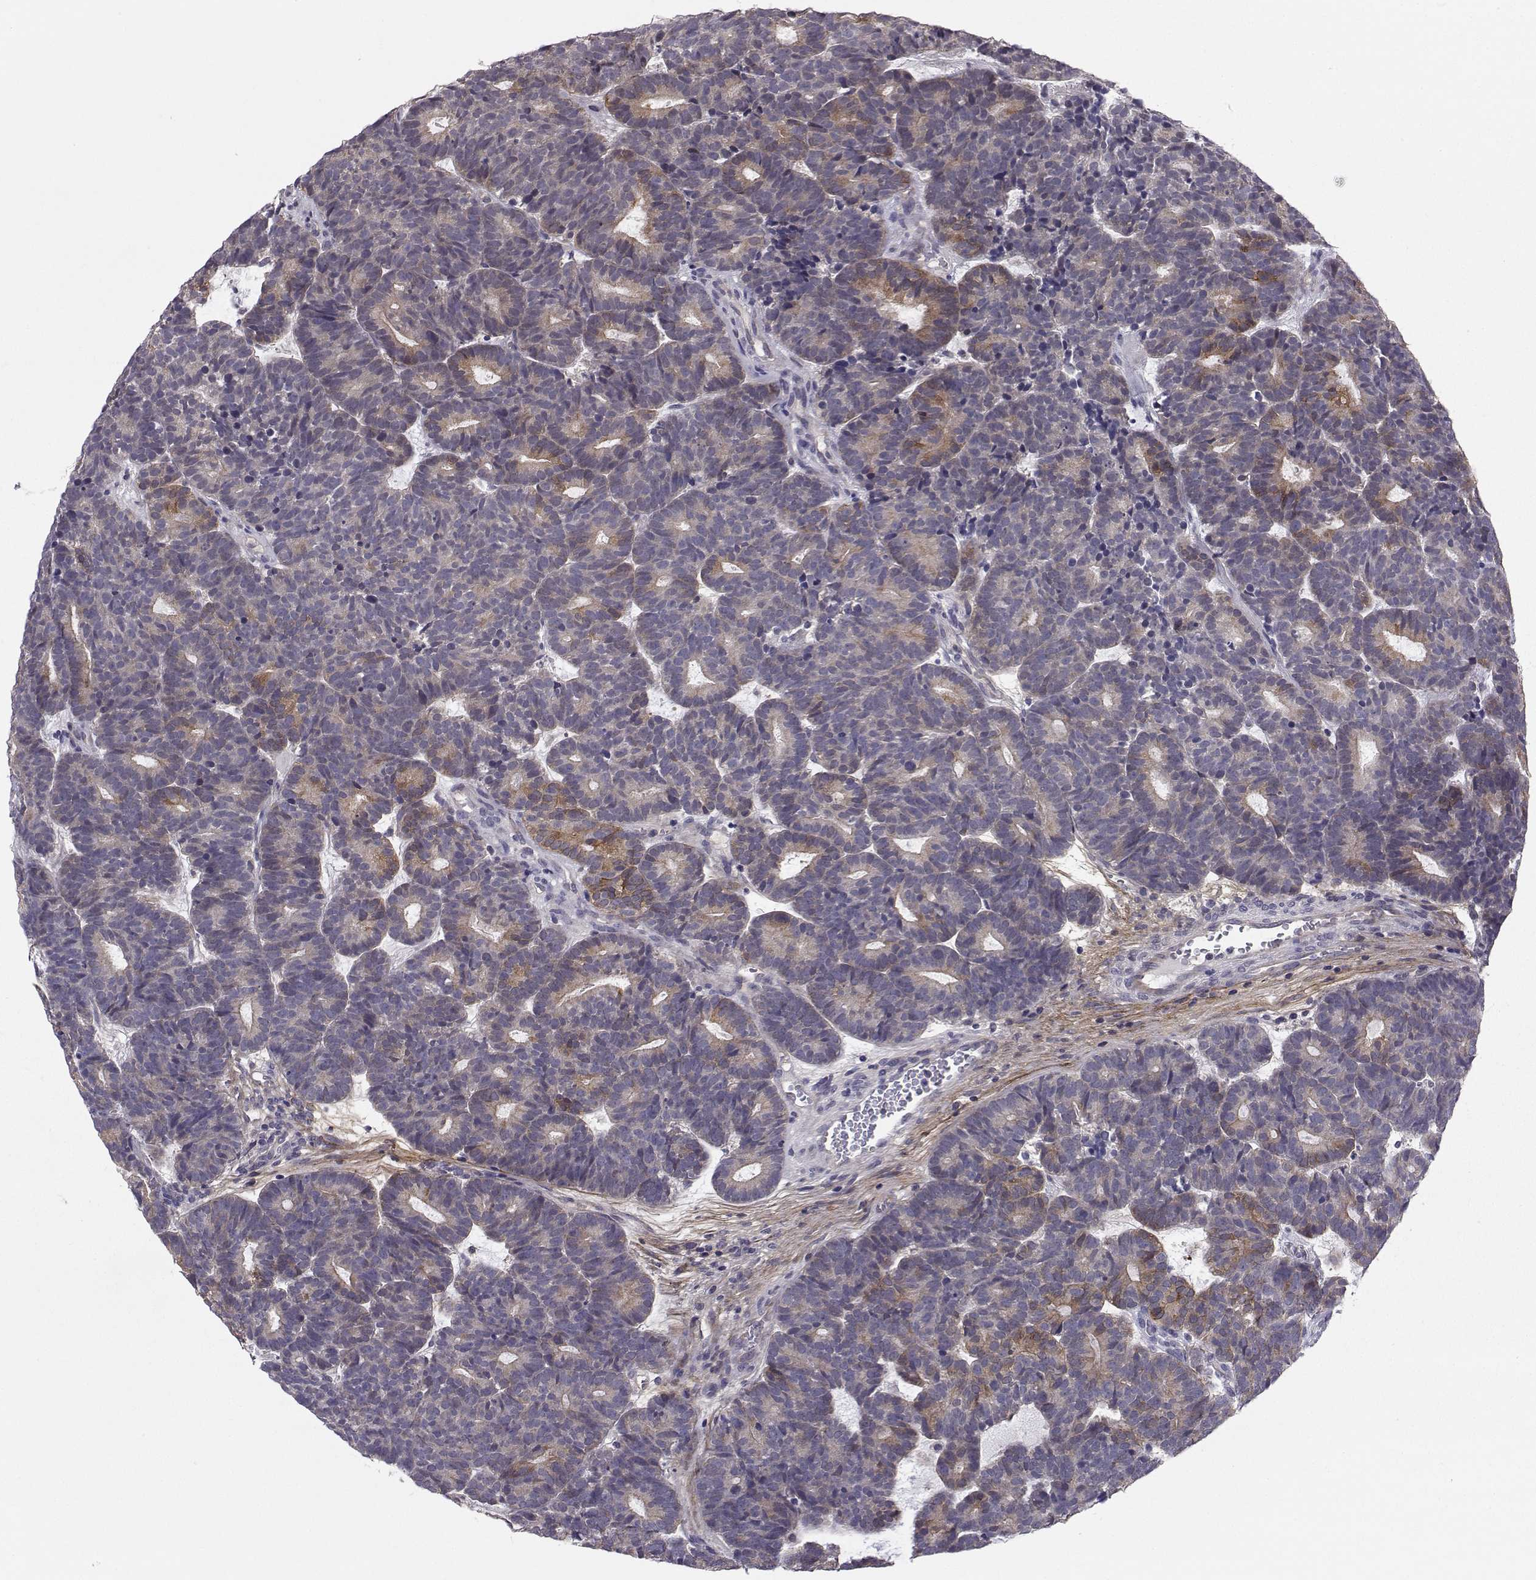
{"staining": {"intensity": "moderate", "quantity": "<25%", "location": "cytoplasmic/membranous"}, "tissue": "head and neck cancer", "cell_type": "Tumor cells", "image_type": "cancer", "snomed": [{"axis": "morphology", "description": "Adenocarcinoma, NOS"}, {"axis": "topography", "description": "Head-Neck"}], "caption": "This is an image of IHC staining of adenocarcinoma (head and neck), which shows moderate positivity in the cytoplasmic/membranous of tumor cells.", "gene": "PEX5L", "patient": {"sex": "female", "age": 81}}